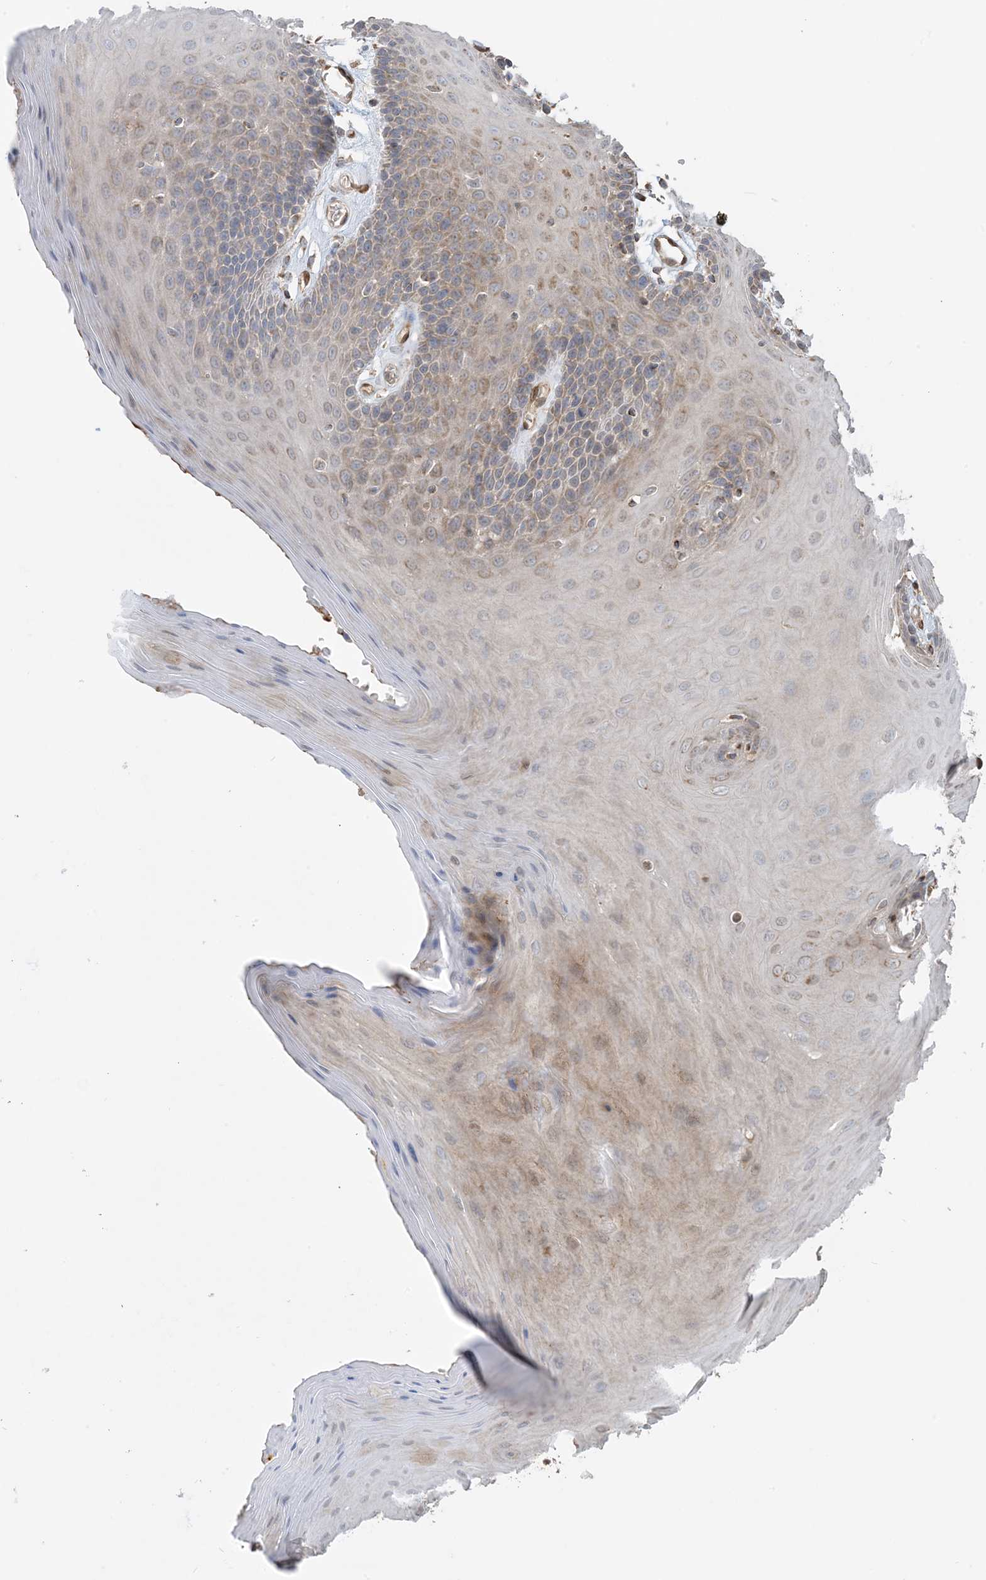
{"staining": {"intensity": "moderate", "quantity": "25%-75%", "location": "cytoplasmic/membranous"}, "tissue": "oral mucosa", "cell_type": "Squamous epithelial cells", "image_type": "normal", "snomed": [{"axis": "morphology", "description": "Normal tissue, NOS"}, {"axis": "morphology", "description": "Squamous cell carcinoma, NOS"}, {"axis": "topography", "description": "Skeletal muscle"}, {"axis": "topography", "description": "Oral tissue"}, {"axis": "topography", "description": "Salivary gland"}, {"axis": "topography", "description": "Head-Neck"}], "caption": "Moderate cytoplasmic/membranous staining for a protein is appreciated in about 25%-75% of squamous epithelial cells of benign oral mucosa using IHC.", "gene": "PPM1F", "patient": {"sex": "male", "age": 54}}